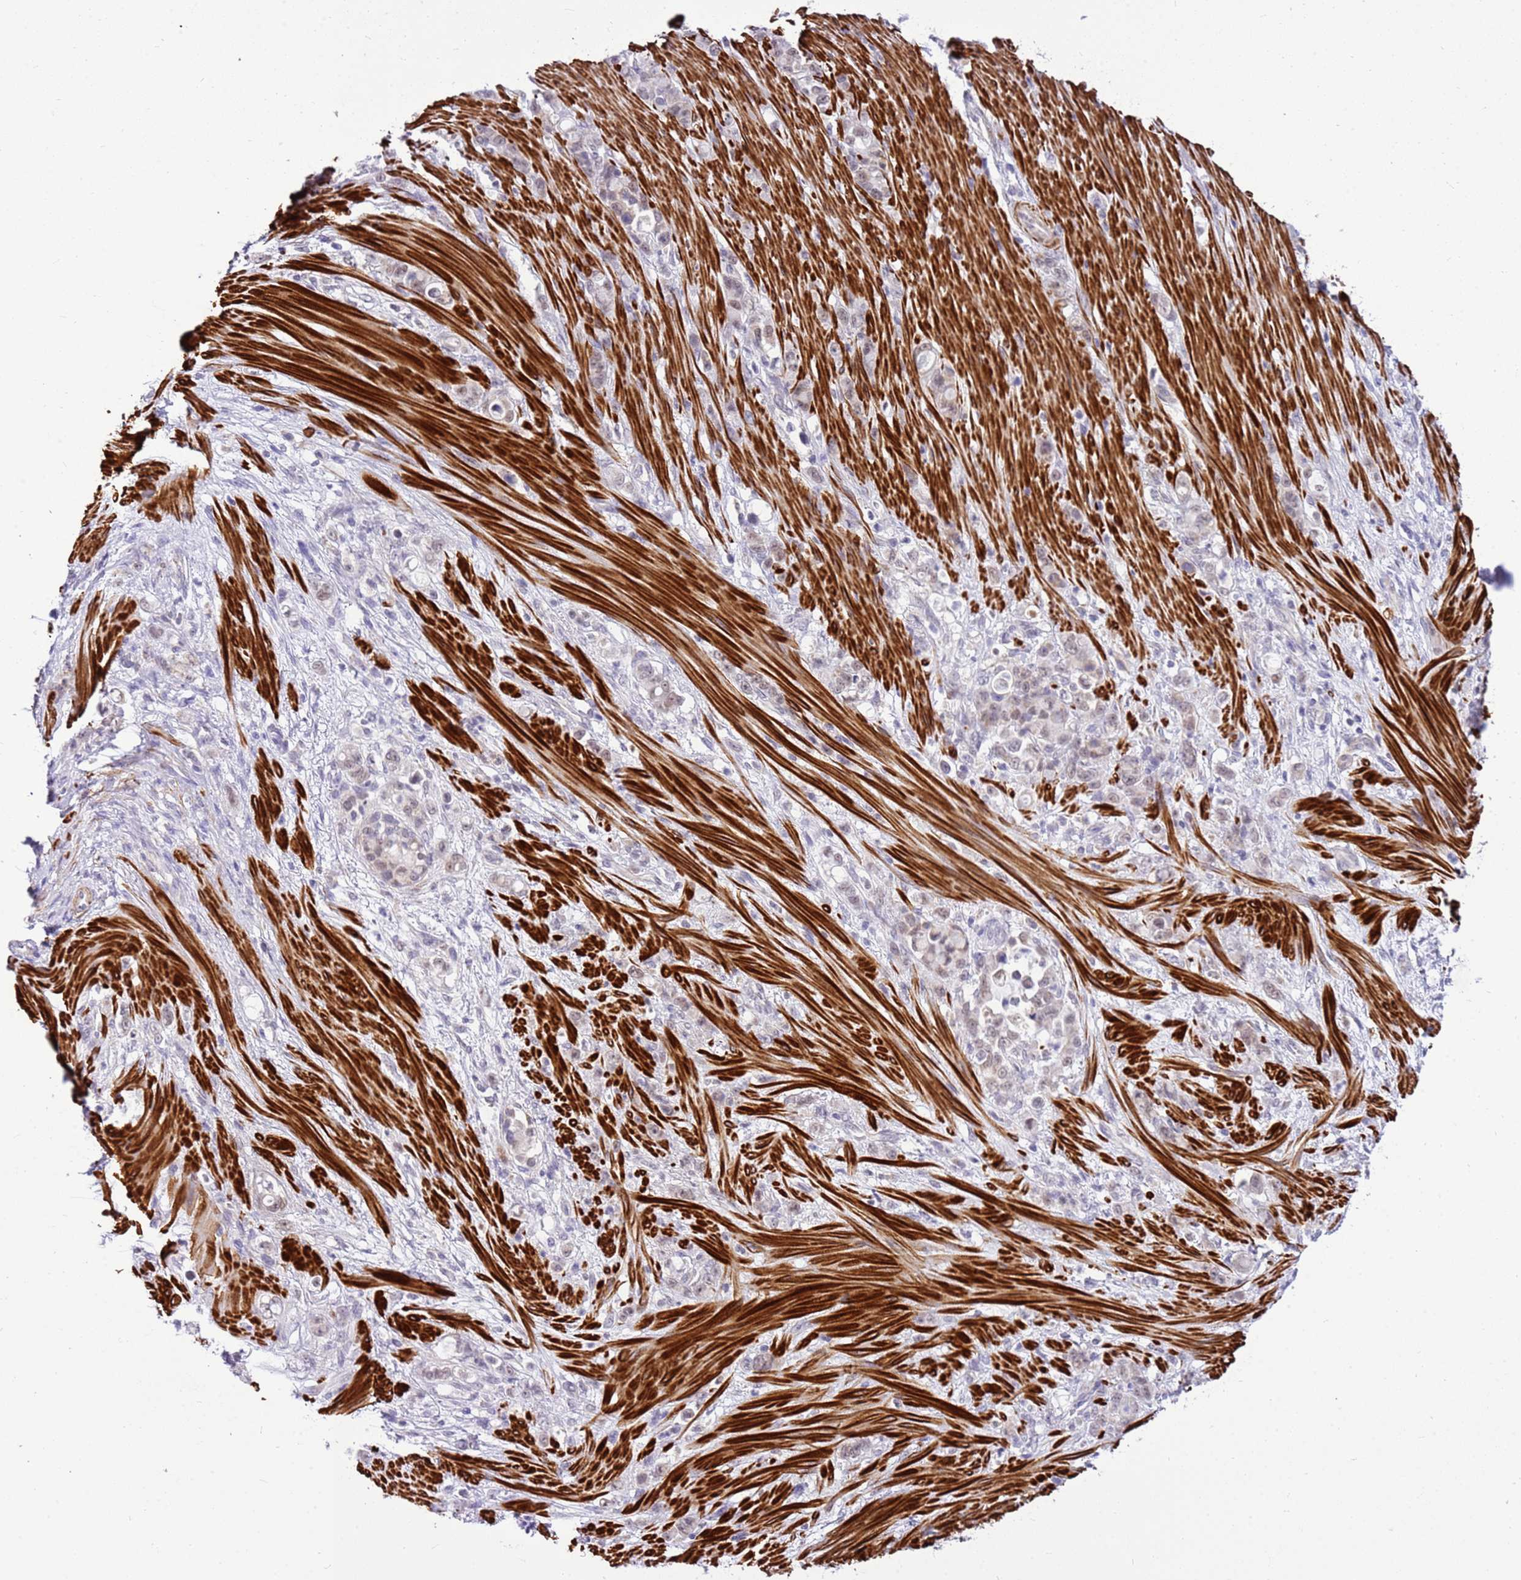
{"staining": {"intensity": "weak", "quantity": "<25%", "location": "nuclear"}, "tissue": "stomach cancer", "cell_type": "Tumor cells", "image_type": "cancer", "snomed": [{"axis": "morphology", "description": "Normal tissue, NOS"}, {"axis": "morphology", "description": "Adenocarcinoma, NOS"}, {"axis": "topography", "description": "Stomach"}], "caption": "High power microscopy photomicrograph of an IHC histopathology image of stomach cancer (adenocarcinoma), revealing no significant positivity in tumor cells.", "gene": "SMIM4", "patient": {"sex": "female", "age": 79}}